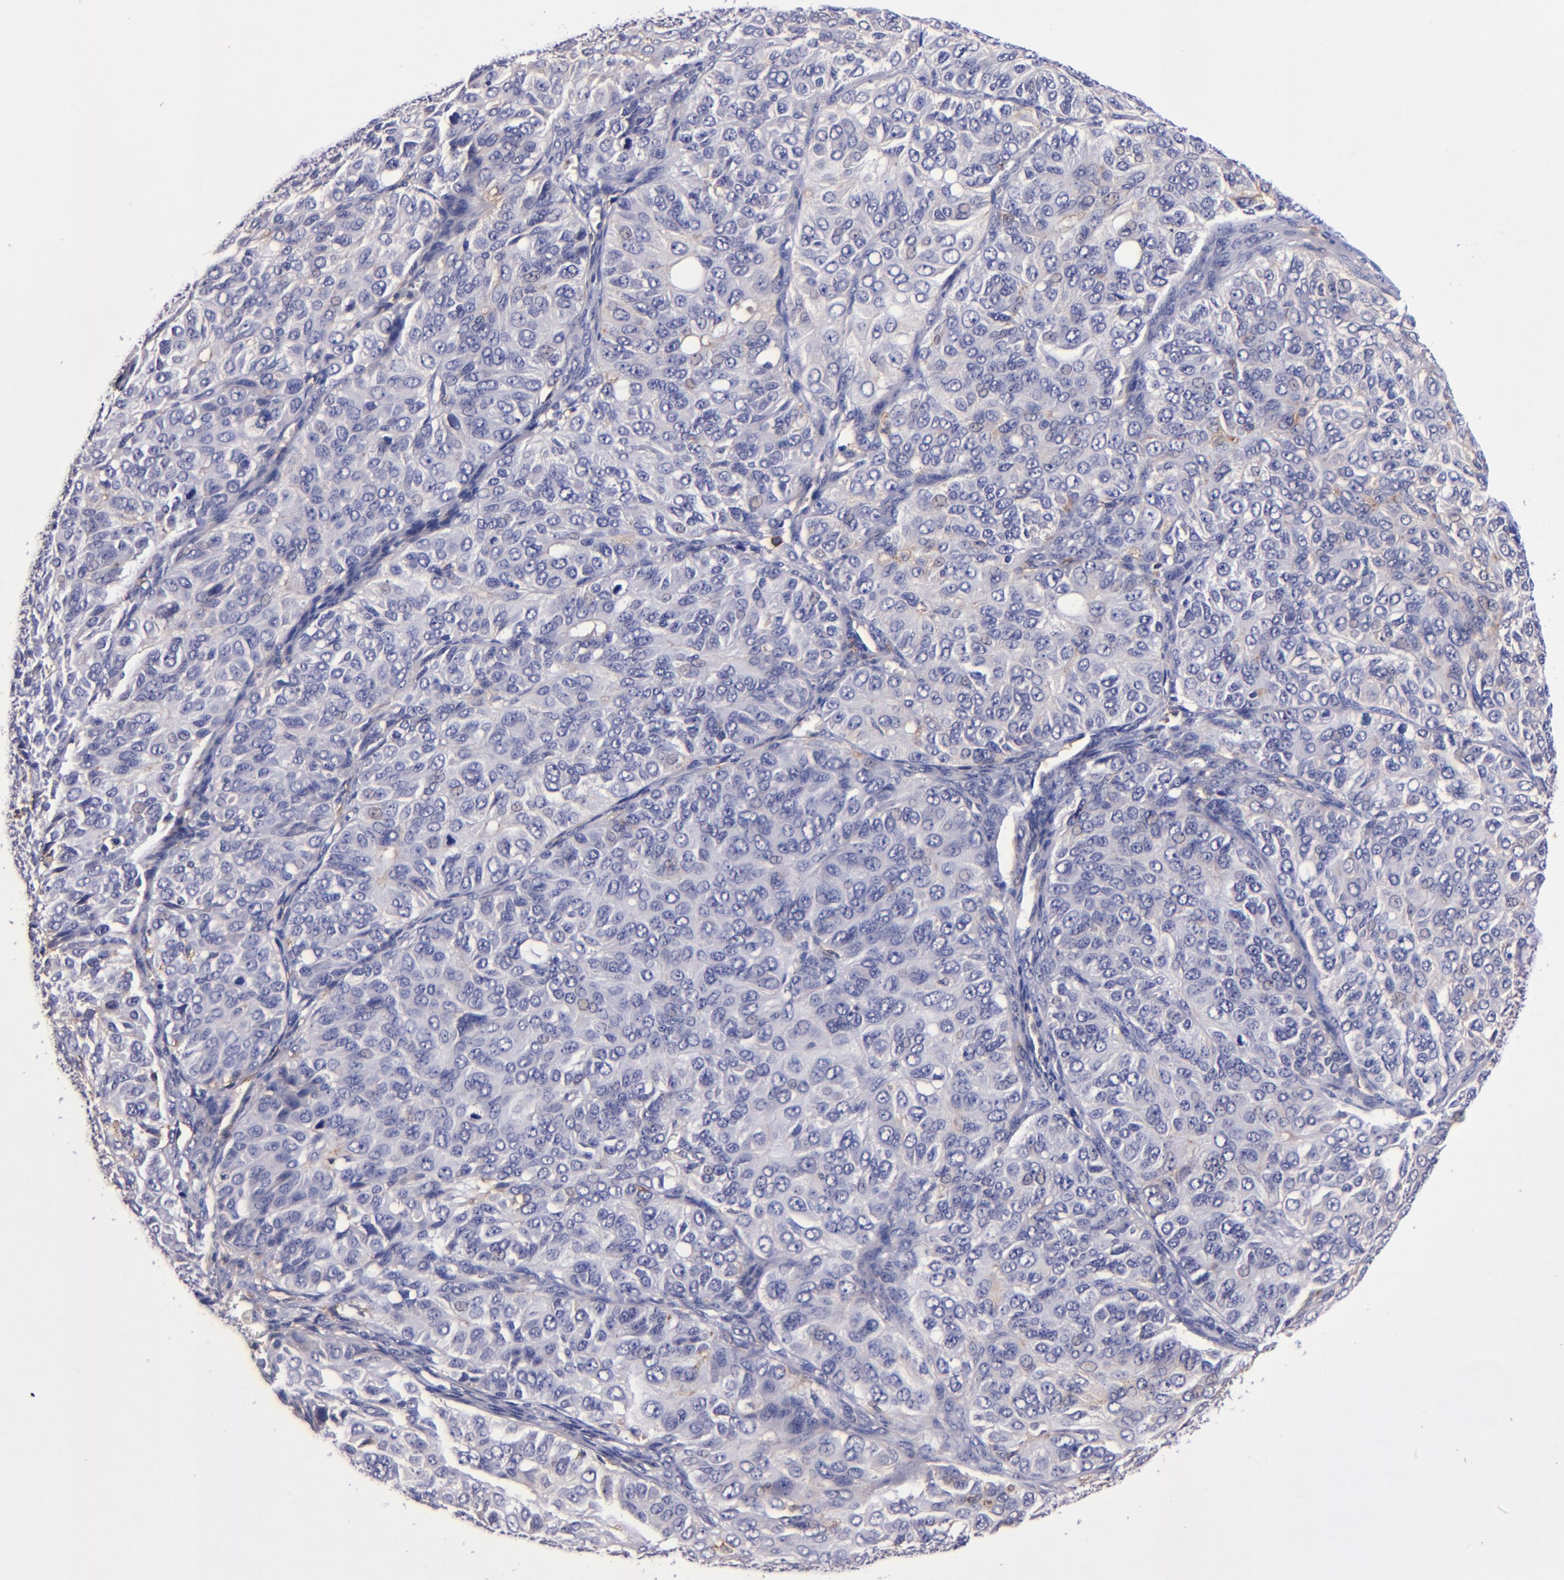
{"staining": {"intensity": "weak", "quantity": "<25%", "location": "cytoplasmic/membranous"}, "tissue": "ovarian cancer", "cell_type": "Tumor cells", "image_type": "cancer", "snomed": [{"axis": "morphology", "description": "Carcinoma, endometroid"}, {"axis": "topography", "description": "Ovary"}], "caption": "Tumor cells show no significant staining in ovarian cancer (endometroid carcinoma).", "gene": "SIRPA", "patient": {"sex": "female", "age": 51}}